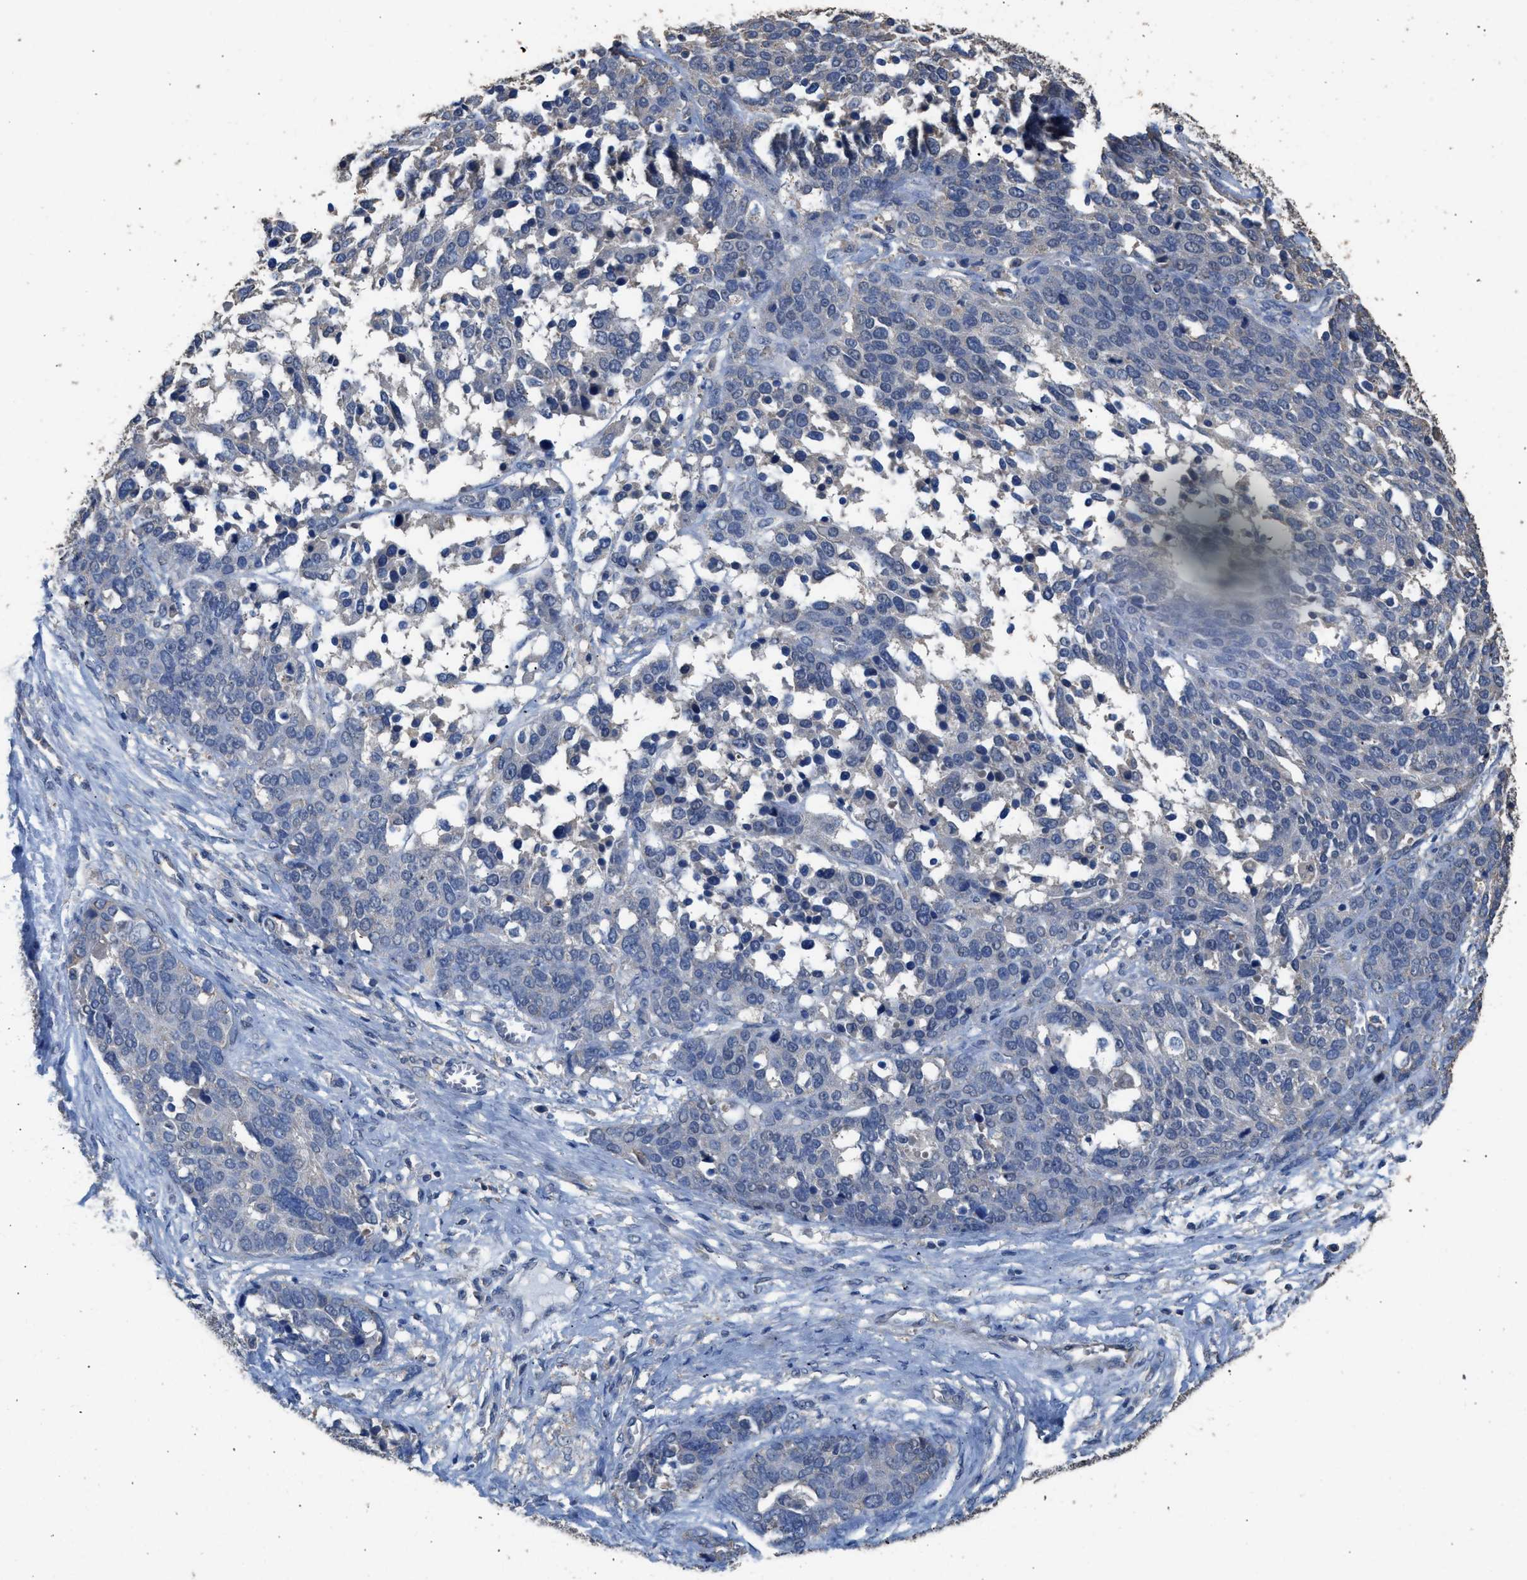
{"staining": {"intensity": "negative", "quantity": "none", "location": "none"}, "tissue": "ovarian cancer", "cell_type": "Tumor cells", "image_type": "cancer", "snomed": [{"axis": "morphology", "description": "Cystadenocarcinoma, serous, NOS"}, {"axis": "topography", "description": "Ovary"}], "caption": "Immunohistochemistry of ovarian cancer demonstrates no staining in tumor cells.", "gene": "ITSN1", "patient": {"sex": "female", "age": 44}}